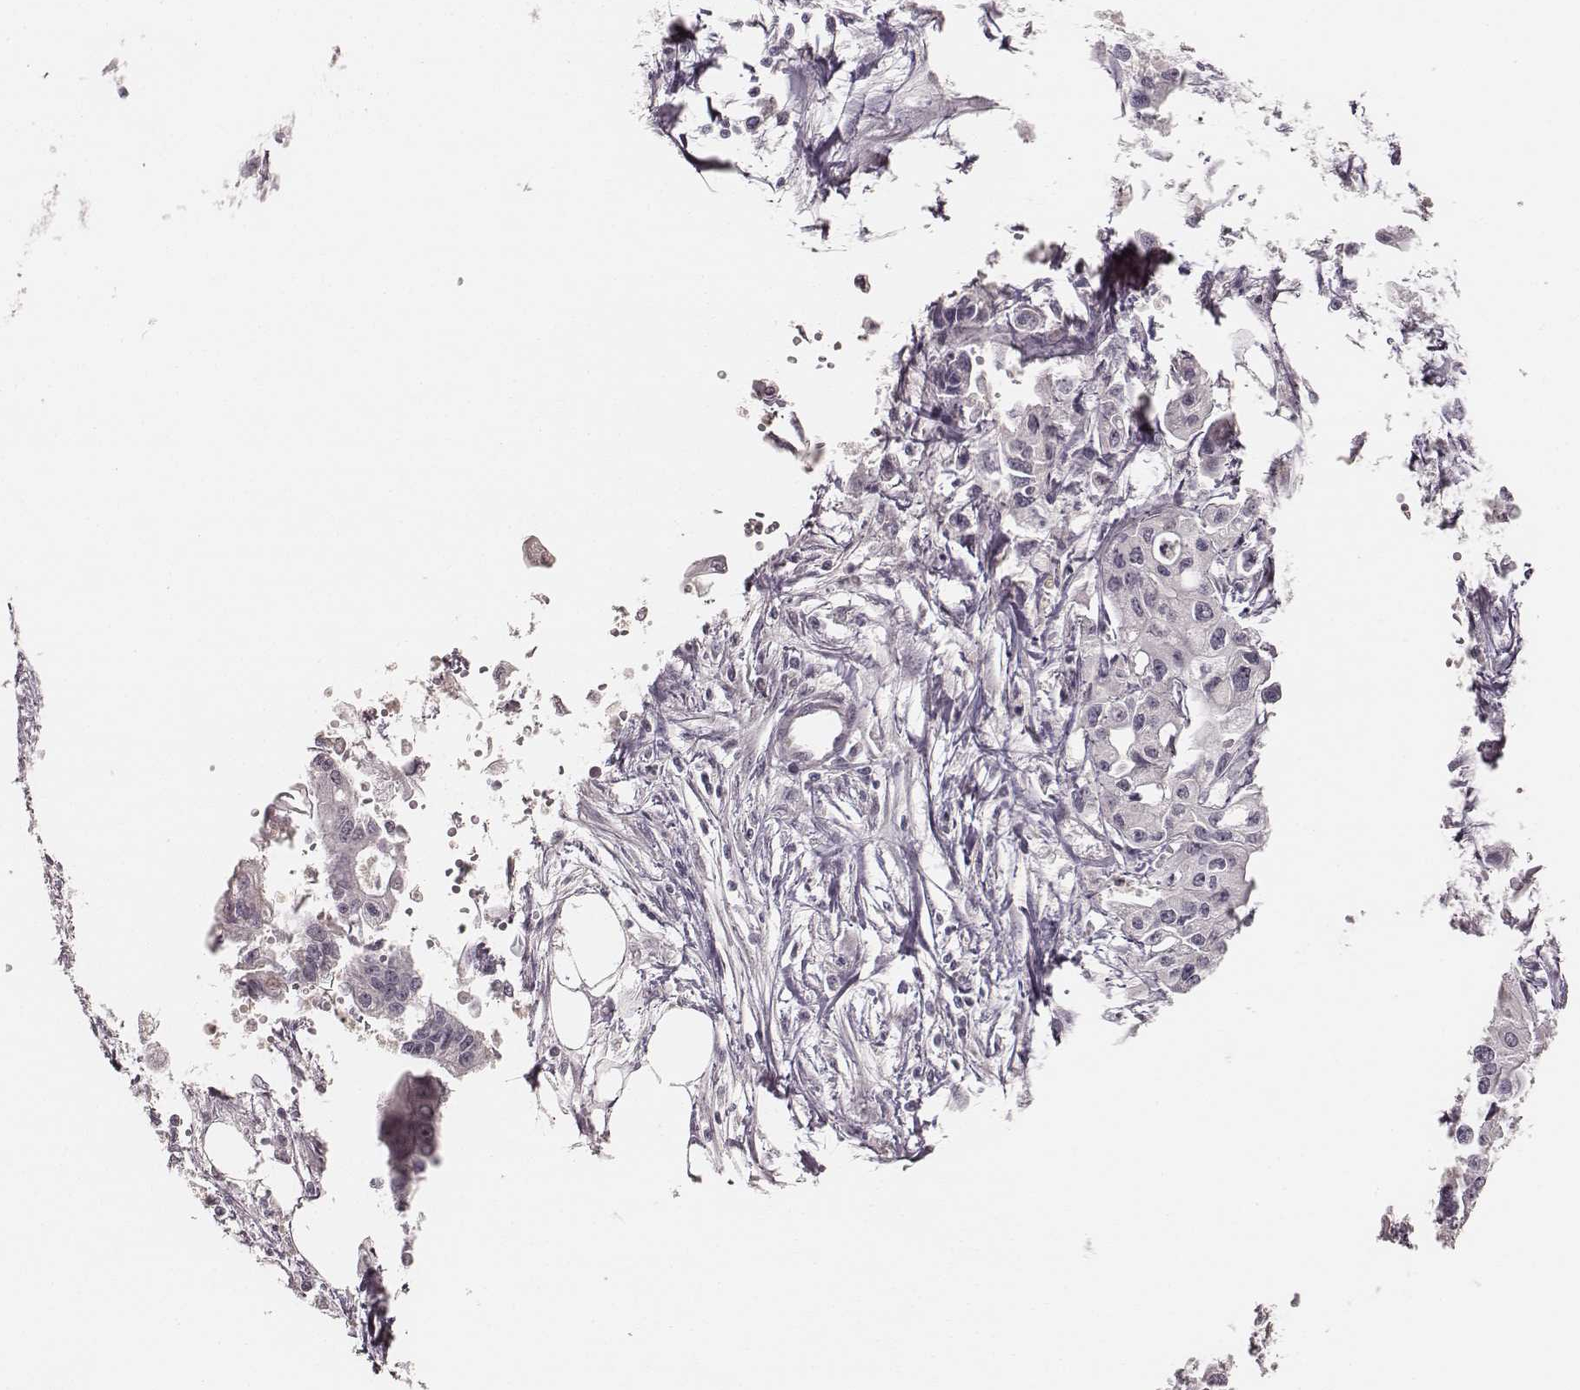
{"staining": {"intensity": "negative", "quantity": "none", "location": "none"}, "tissue": "pancreatic cancer", "cell_type": "Tumor cells", "image_type": "cancer", "snomed": [{"axis": "morphology", "description": "Adenocarcinoma, NOS"}, {"axis": "topography", "description": "Pancreas"}], "caption": "High magnification brightfield microscopy of pancreatic cancer (adenocarcinoma) stained with DAB (3,3'-diaminobenzidine) (brown) and counterstained with hematoxylin (blue): tumor cells show no significant staining.", "gene": "LY6K", "patient": {"sex": "male", "age": 70}}